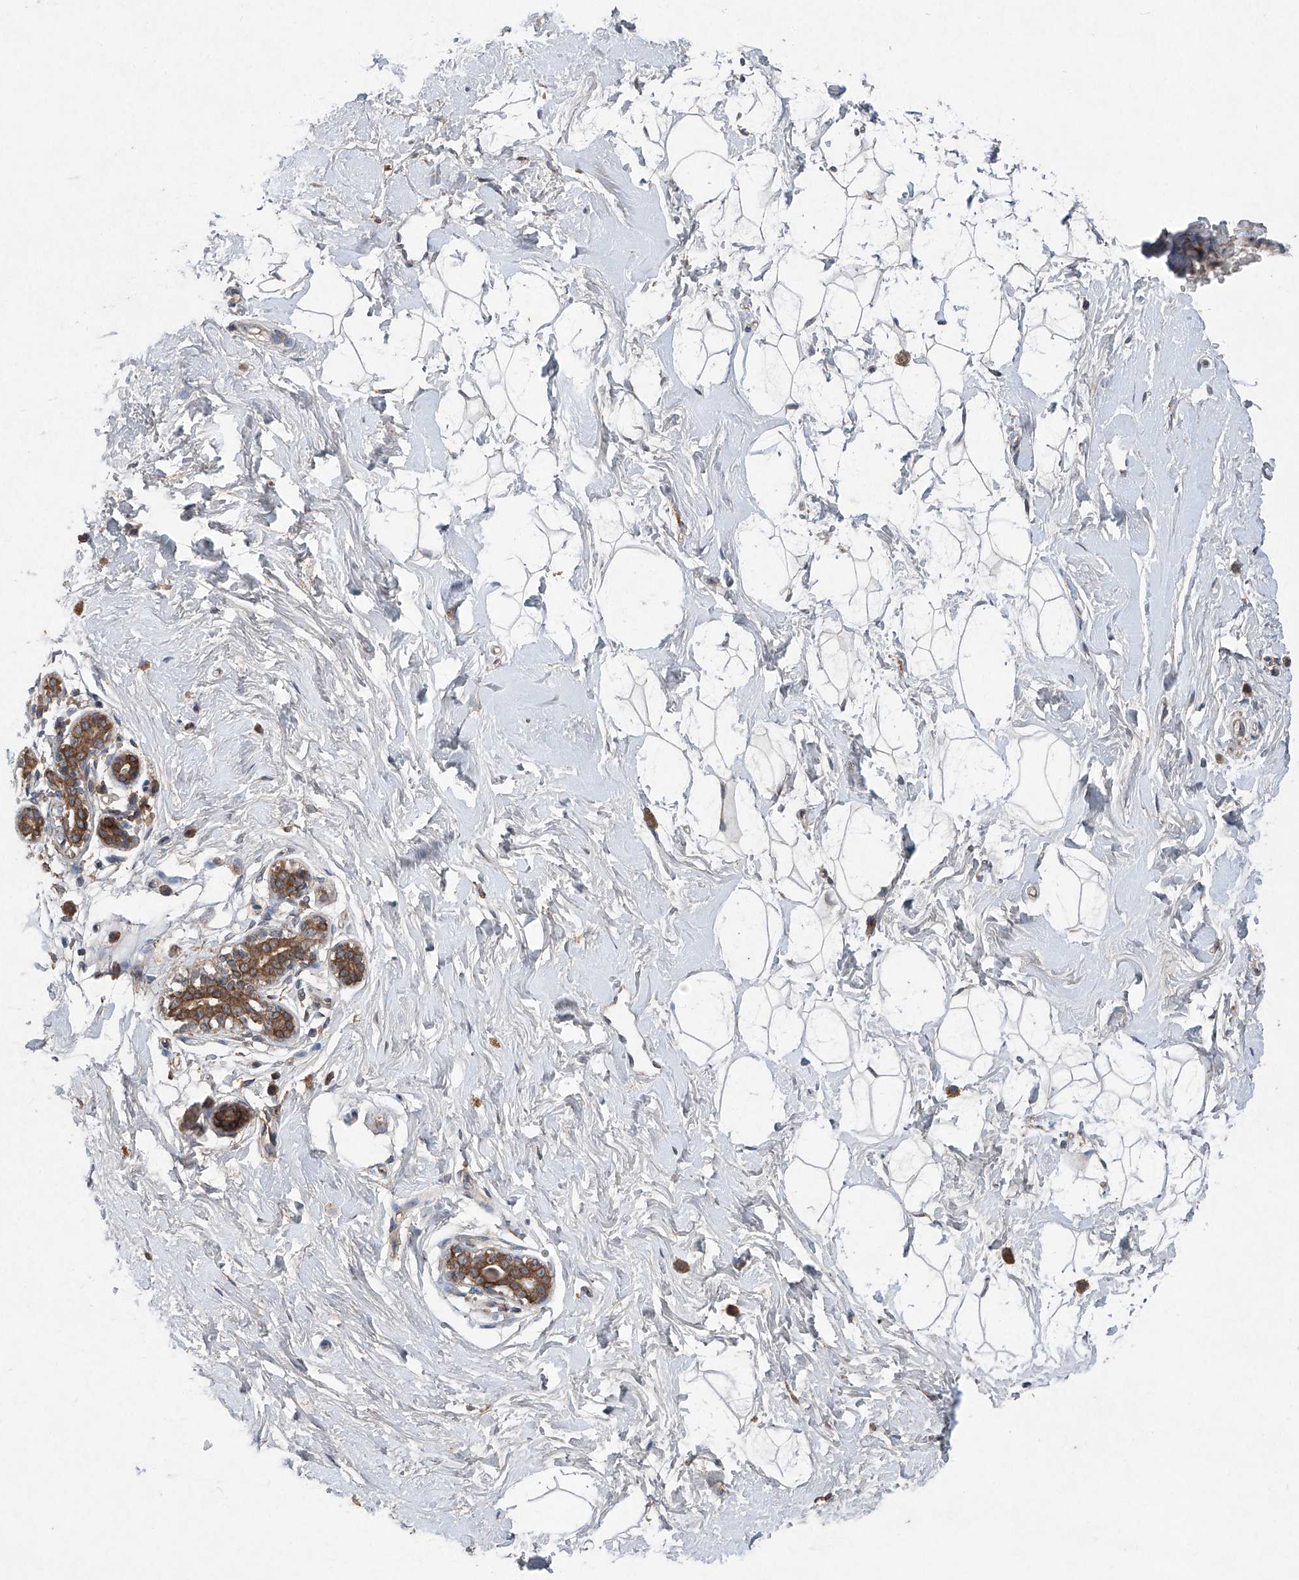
{"staining": {"intensity": "weak", "quantity": "25%-75%", "location": "cytoplasmic/membranous"}, "tissue": "breast", "cell_type": "Adipocytes", "image_type": "normal", "snomed": [{"axis": "morphology", "description": "Normal tissue, NOS"}, {"axis": "morphology", "description": "Adenoma, NOS"}, {"axis": "topography", "description": "Breast"}], "caption": "Weak cytoplasmic/membranous positivity is appreciated in about 25%-75% of adipocytes in normal breast.", "gene": "SUMF2", "patient": {"sex": "female", "age": 23}}